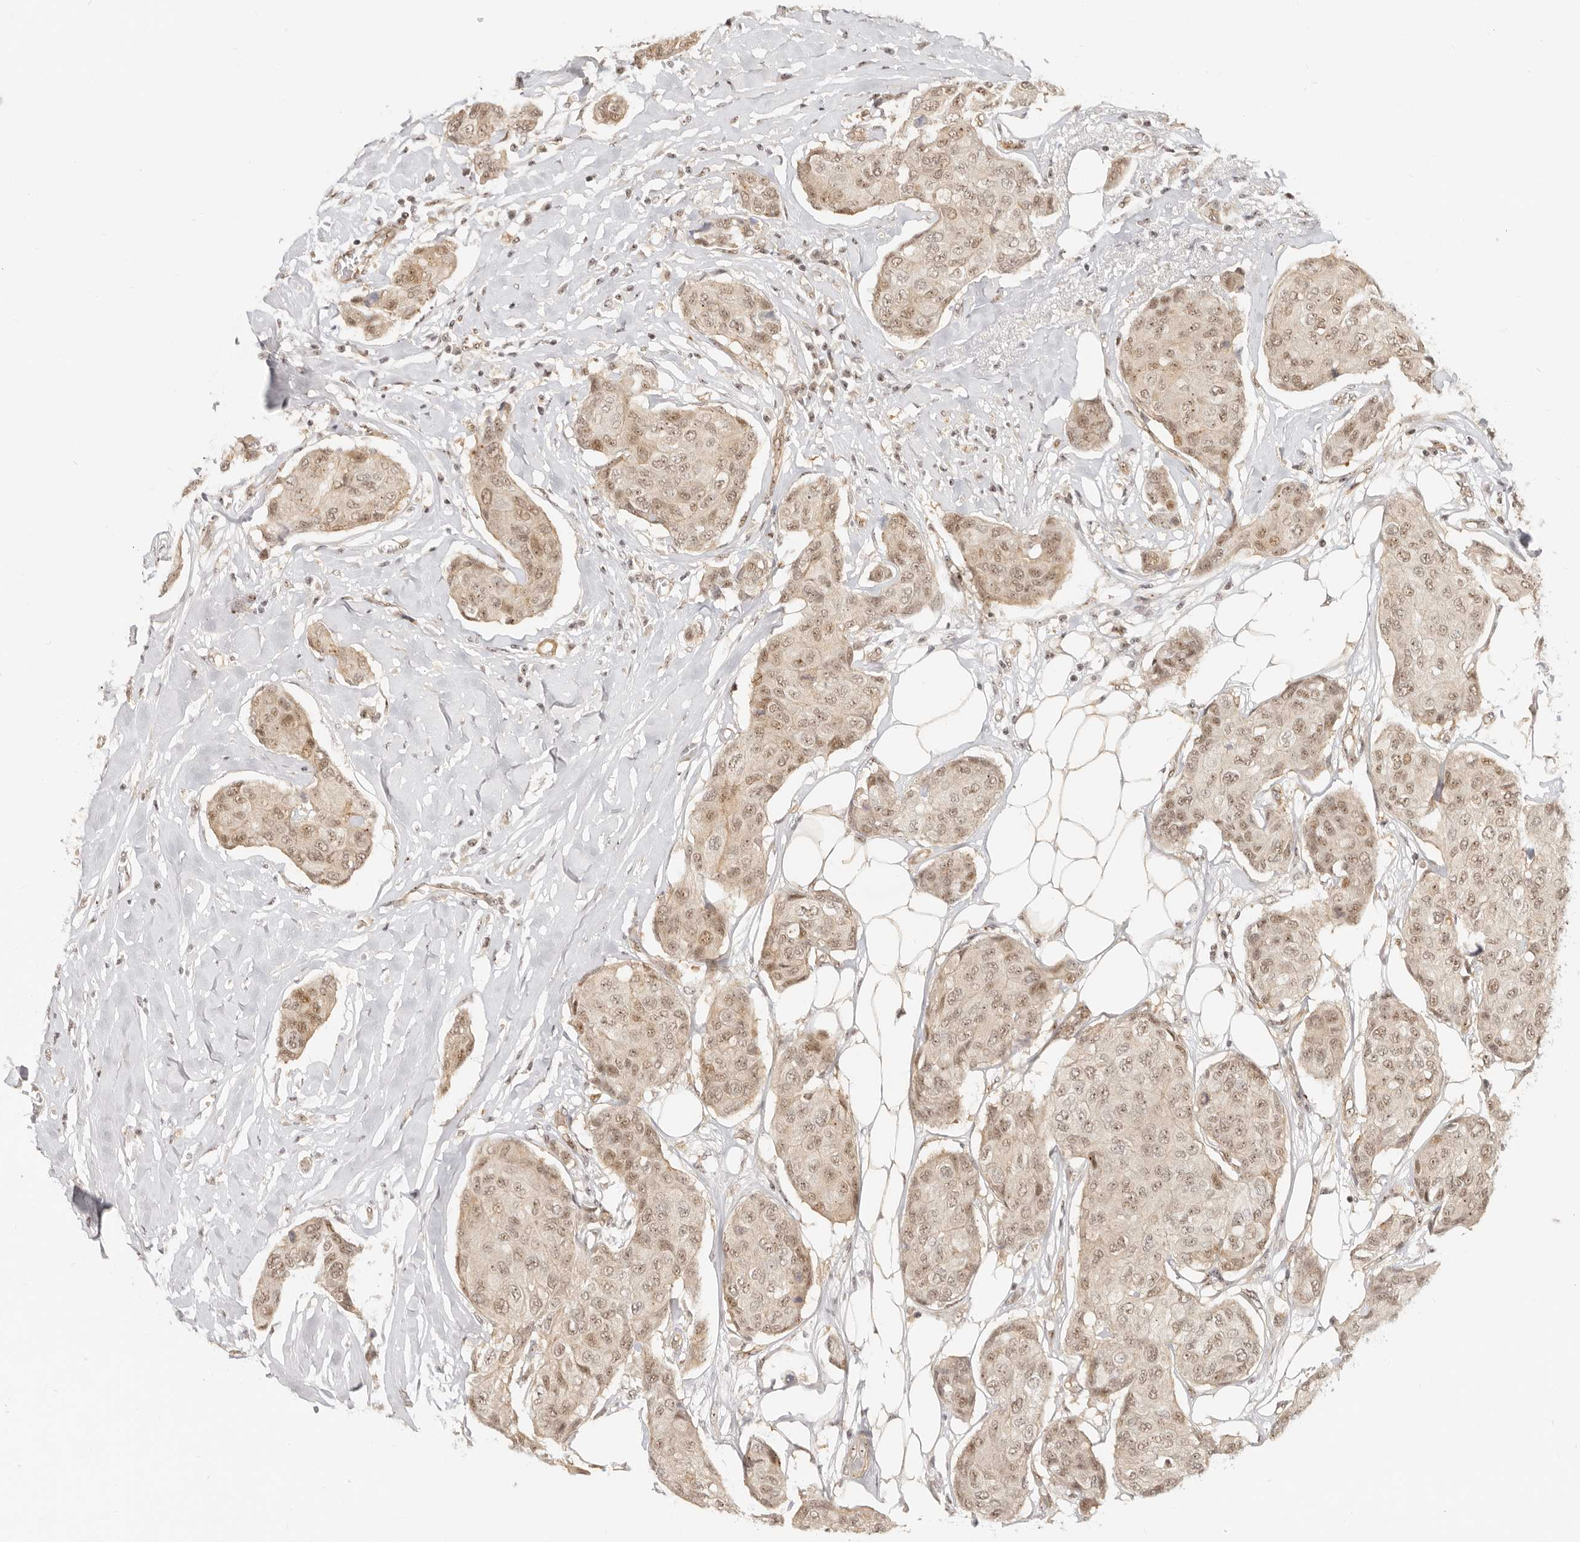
{"staining": {"intensity": "moderate", "quantity": ">75%", "location": "nuclear"}, "tissue": "breast cancer", "cell_type": "Tumor cells", "image_type": "cancer", "snomed": [{"axis": "morphology", "description": "Duct carcinoma"}, {"axis": "topography", "description": "Breast"}], "caption": "IHC (DAB) staining of human breast cancer (invasive ductal carcinoma) displays moderate nuclear protein positivity in about >75% of tumor cells.", "gene": "BAP1", "patient": {"sex": "female", "age": 80}}